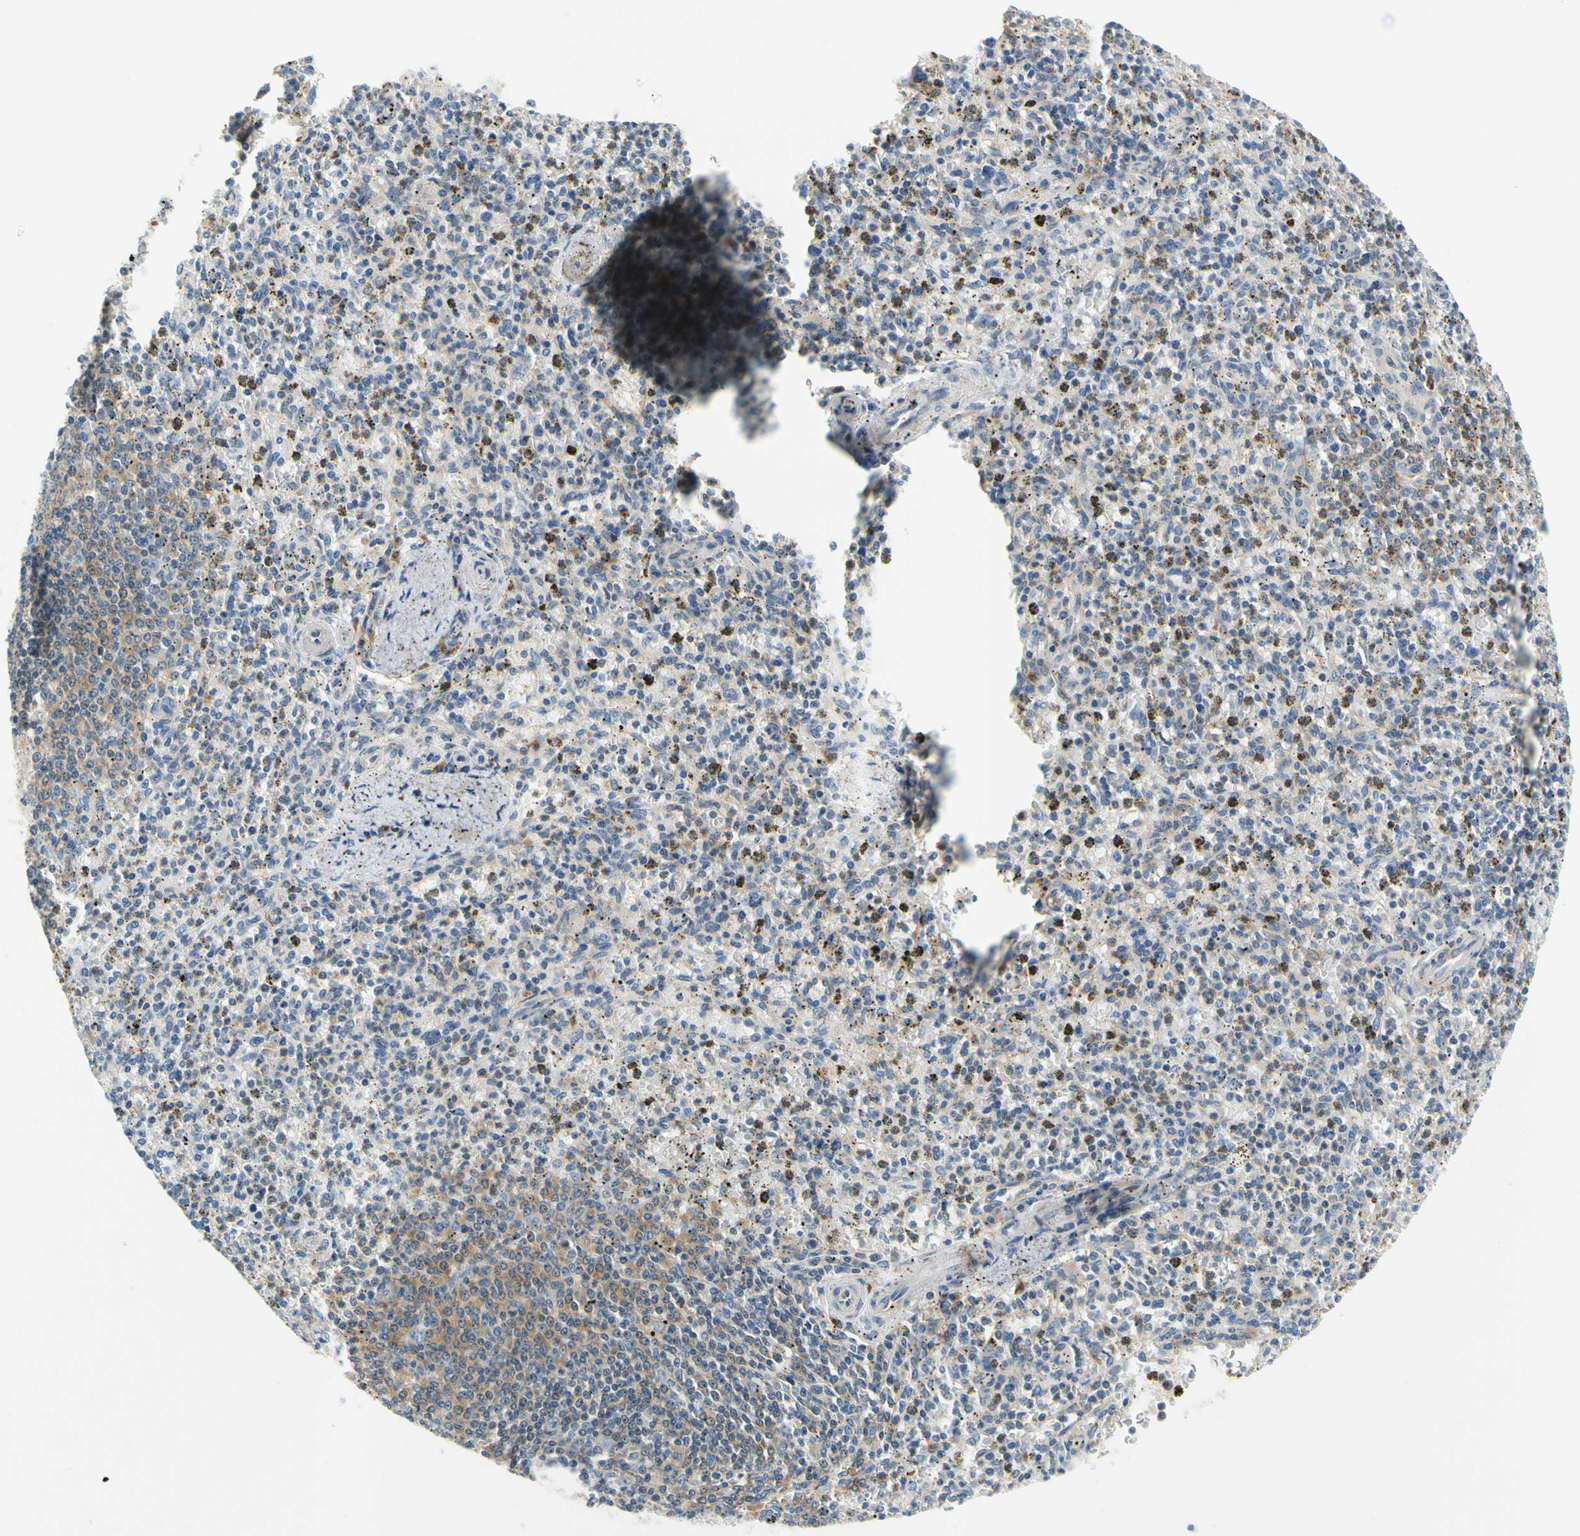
{"staining": {"intensity": "moderate", "quantity": "<25%", "location": "cytoplasmic/membranous"}, "tissue": "spleen", "cell_type": "Cells in red pulp", "image_type": "normal", "snomed": [{"axis": "morphology", "description": "Normal tissue, NOS"}, {"axis": "topography", "description": "Spleen"}], "caption": "Immunohistochemical staining of unremarkable human spleen reveals moderate cytoplasmic/membranous protein staining in approximately <25% of cells in red pulp.", "gene": "LRRC47", "patient": {"sex": "male", "age": 72}}